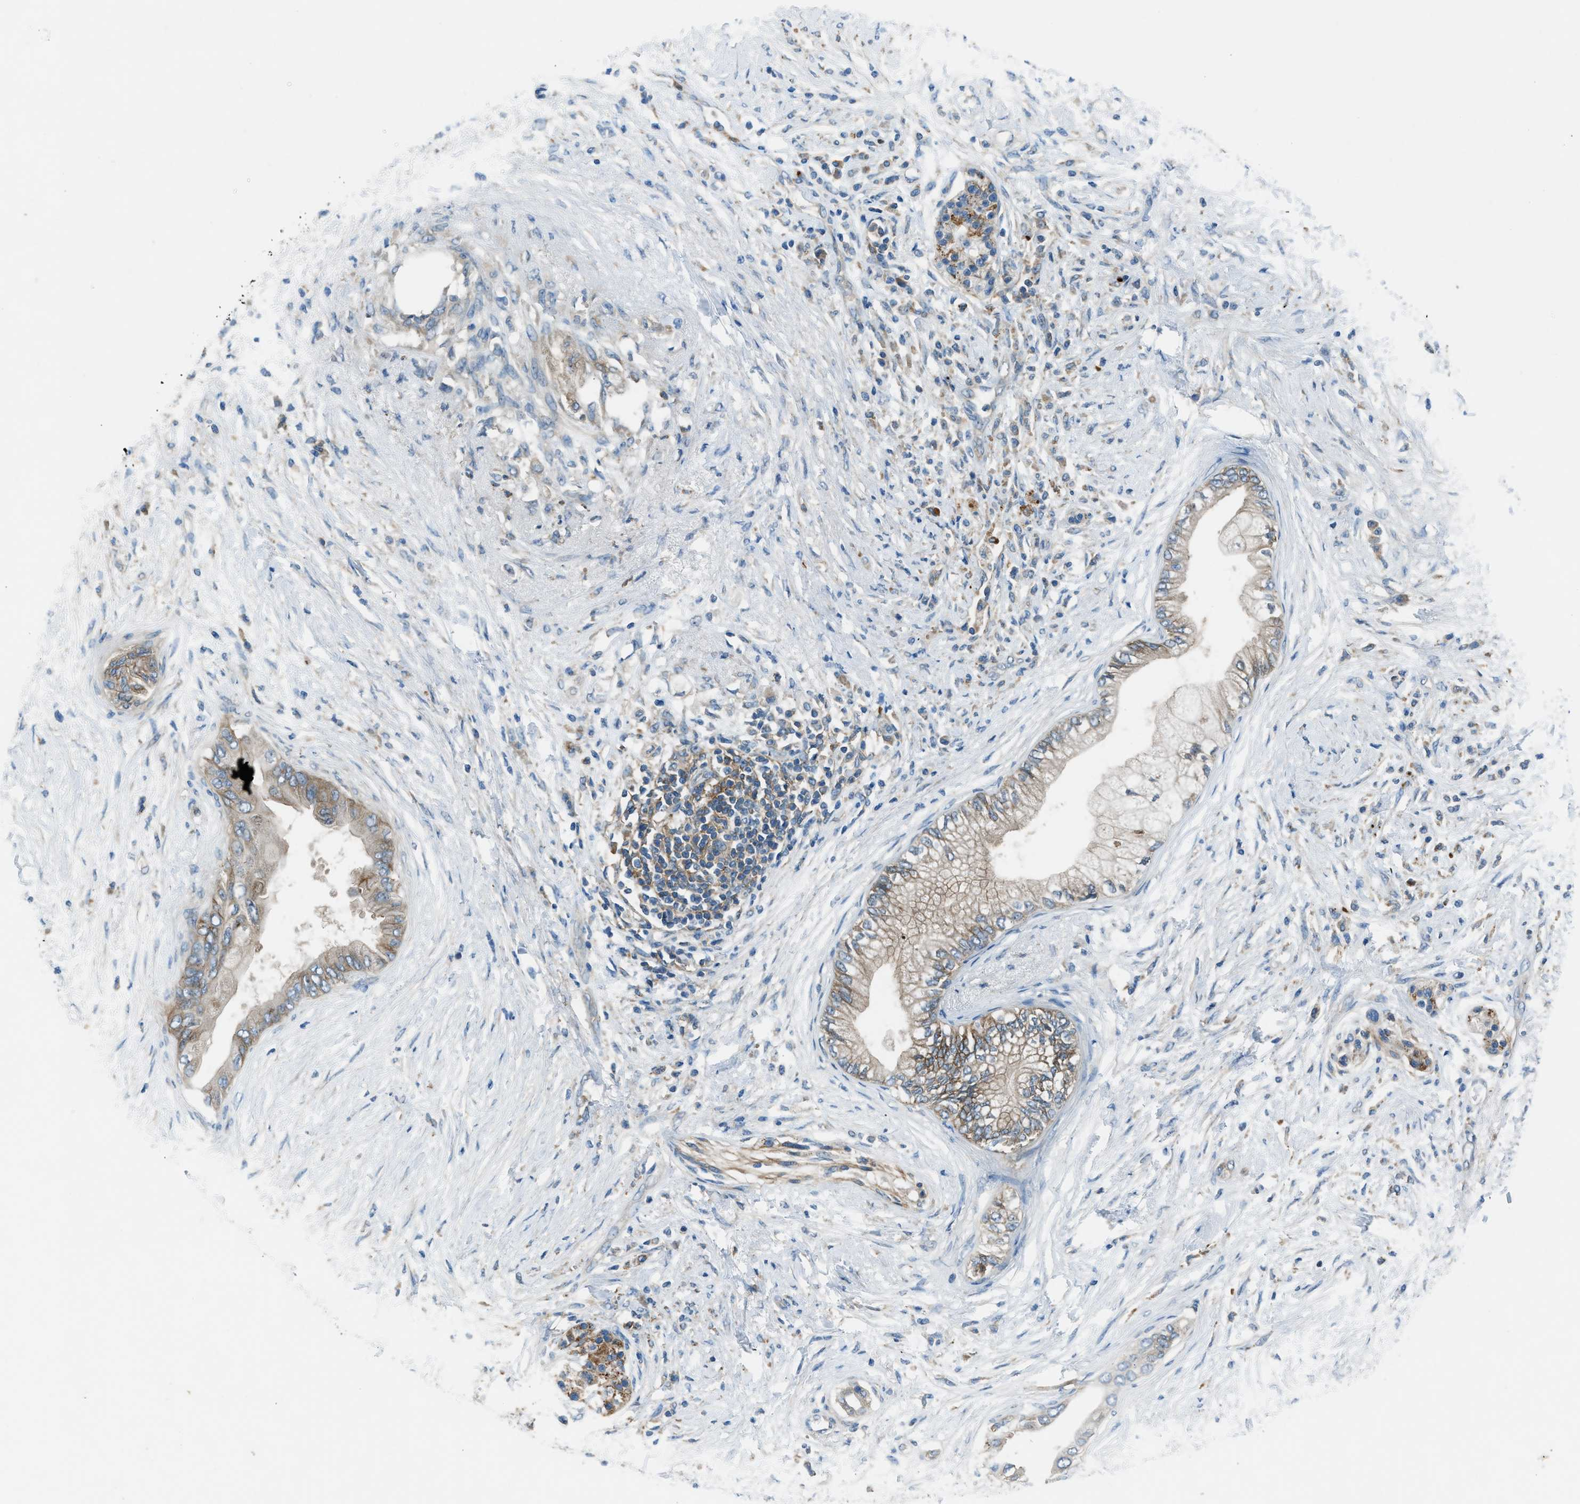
{"staining": {"intensity": "weak", "quantity": "25%-75%", "location": "cytoplasmic/membranous"}, "tissue": "pancreatic cancer", "cell_type": "Tumor cells", "image_type": "cancer", "snomed": [{"axis": "morphology", "description": "Normal tissue, NOS"}, {"axis": "morphology", "description": "Adenocarcinoma, NOS"}, {"axis": "topography", "description": "Pancreas"}, {"axis": "topography", "description": "Duodenum"}], "caption": "There is low levels of weak cytoplasmic/membranous expression in tumor cells of pancreatic cancer (adenocarcinoma), as demonstrated by immunohistochemical staining (brown color).", "gene": "BMP1", "patient": {"sex": "female", "age": 60}}